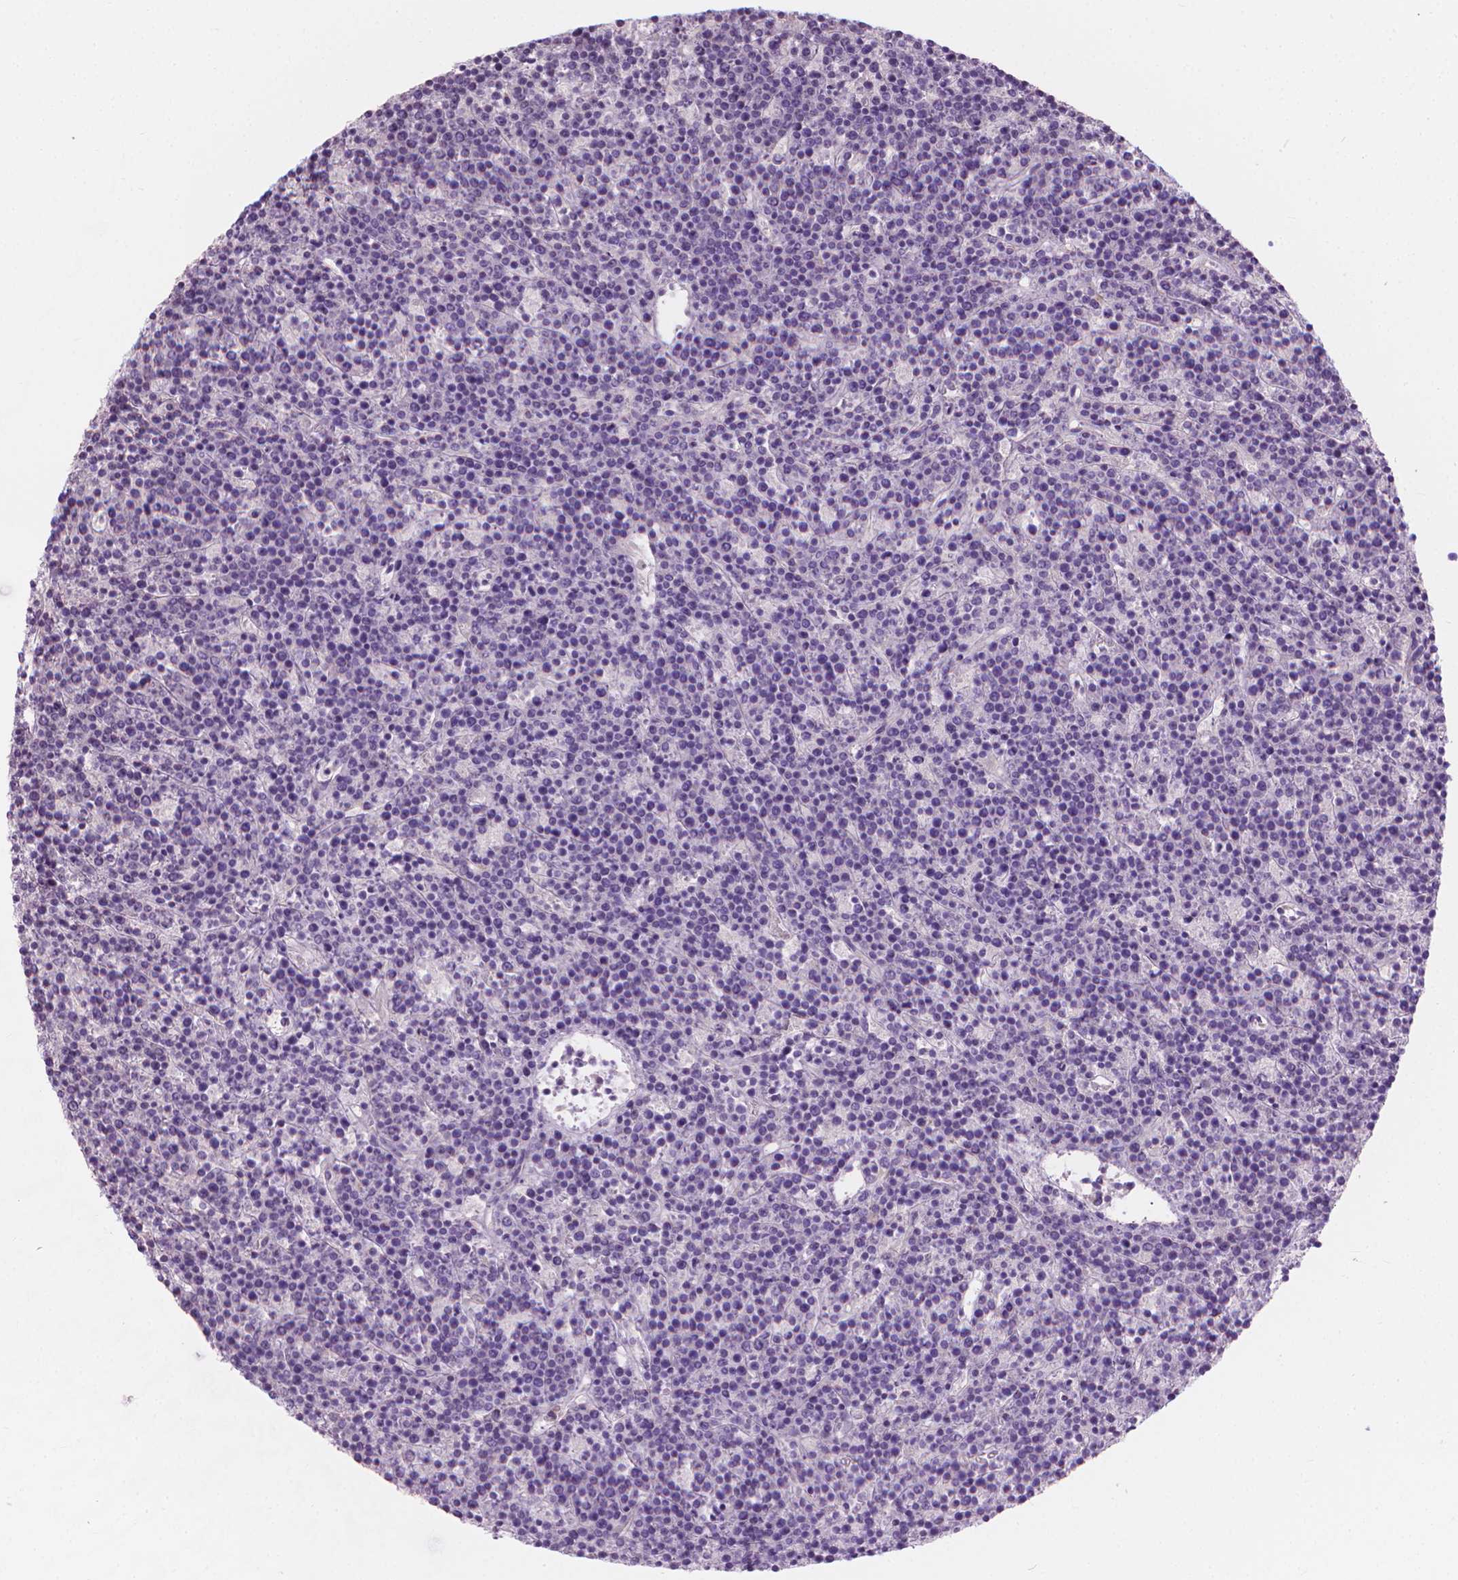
{"staining": {"intensity": "negative", "quantity": "none", "location": "none"}, "tissue": "lymphoma", "cell_type": "Tumor cells", "image_type": "cancer", "snomed": [{"axis": "morphology", "description": "Malignant lymphoma, non-Hodgkin's type, High grade"}, {"axis": "topography", "description": "Ovary"}], "caption": "Lymphoma stained for a protein using IHC displays no positivity tumor cells.", "gene": "GPRC5A", "patient": {"sex": "female", "age": 56}}